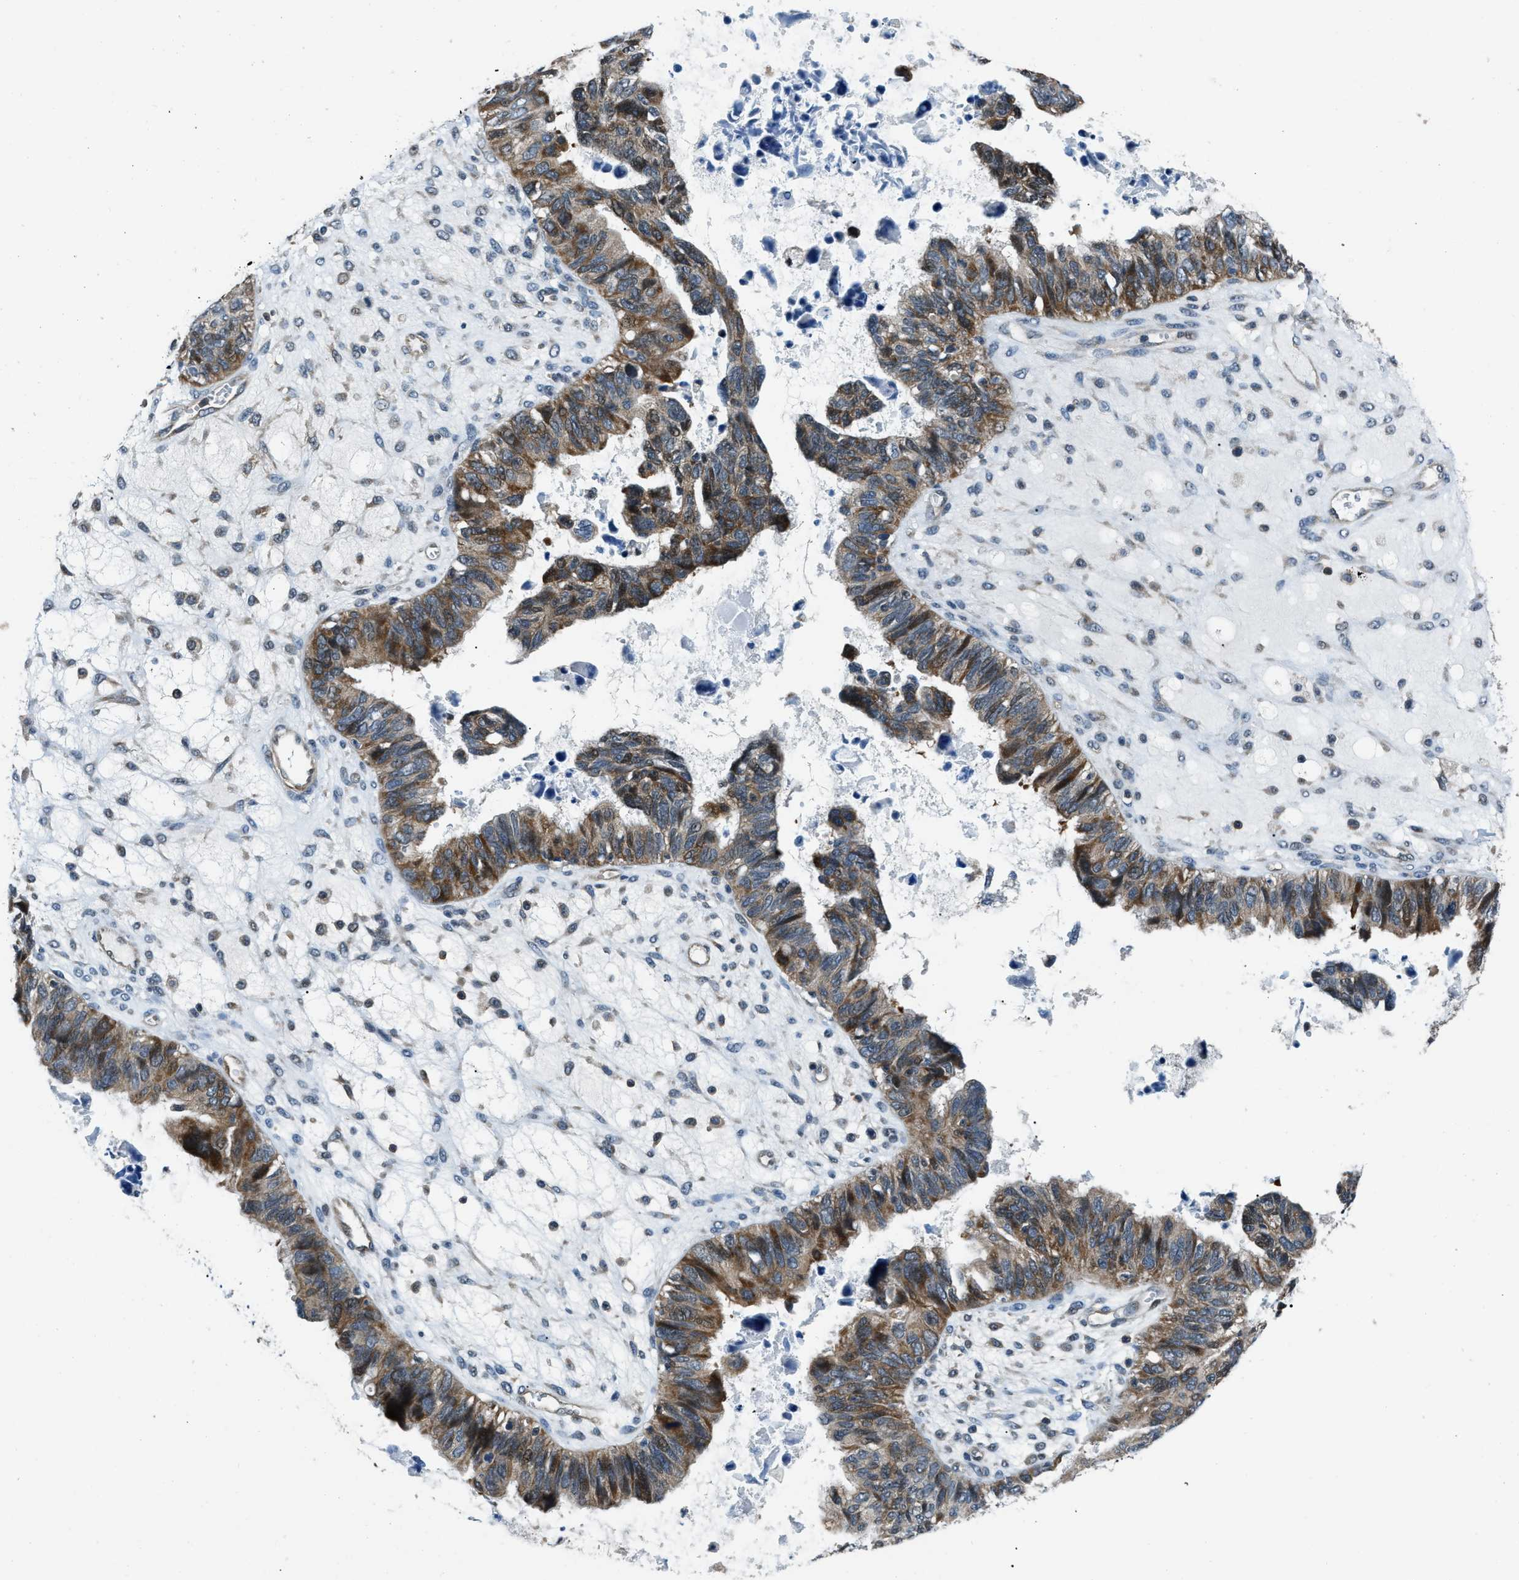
{"staining": {"intensity": "moderate", "quantity": ">75%", "location": "cytoplasmic/membranous"}, "tissue": "ovarian cancer", "cell_type": "Tumor cells", "image_type": "cancer", "snomed": [{"axis": "morphology", "description": "Cystadenocarcinoma, serous, NOS"}, {"axis": "topography", "description": "Ovary"}], "caption": "IHC staining of ovarian serous cystadenocarcinoma, which exhibits medium levels of moderate cytoplasmic/membranous expression in about >75% of tumor cells indicating moderate cytoplasmic/membranous protein expression. The staining was performed using DAB (3,3'-diaminobenzidine) (brown) for protein detection and nuclei were counterstained in hematoxylin (blue).", "gene": "NUDCD3", "patient": {"sex": "female", "age": 79}}